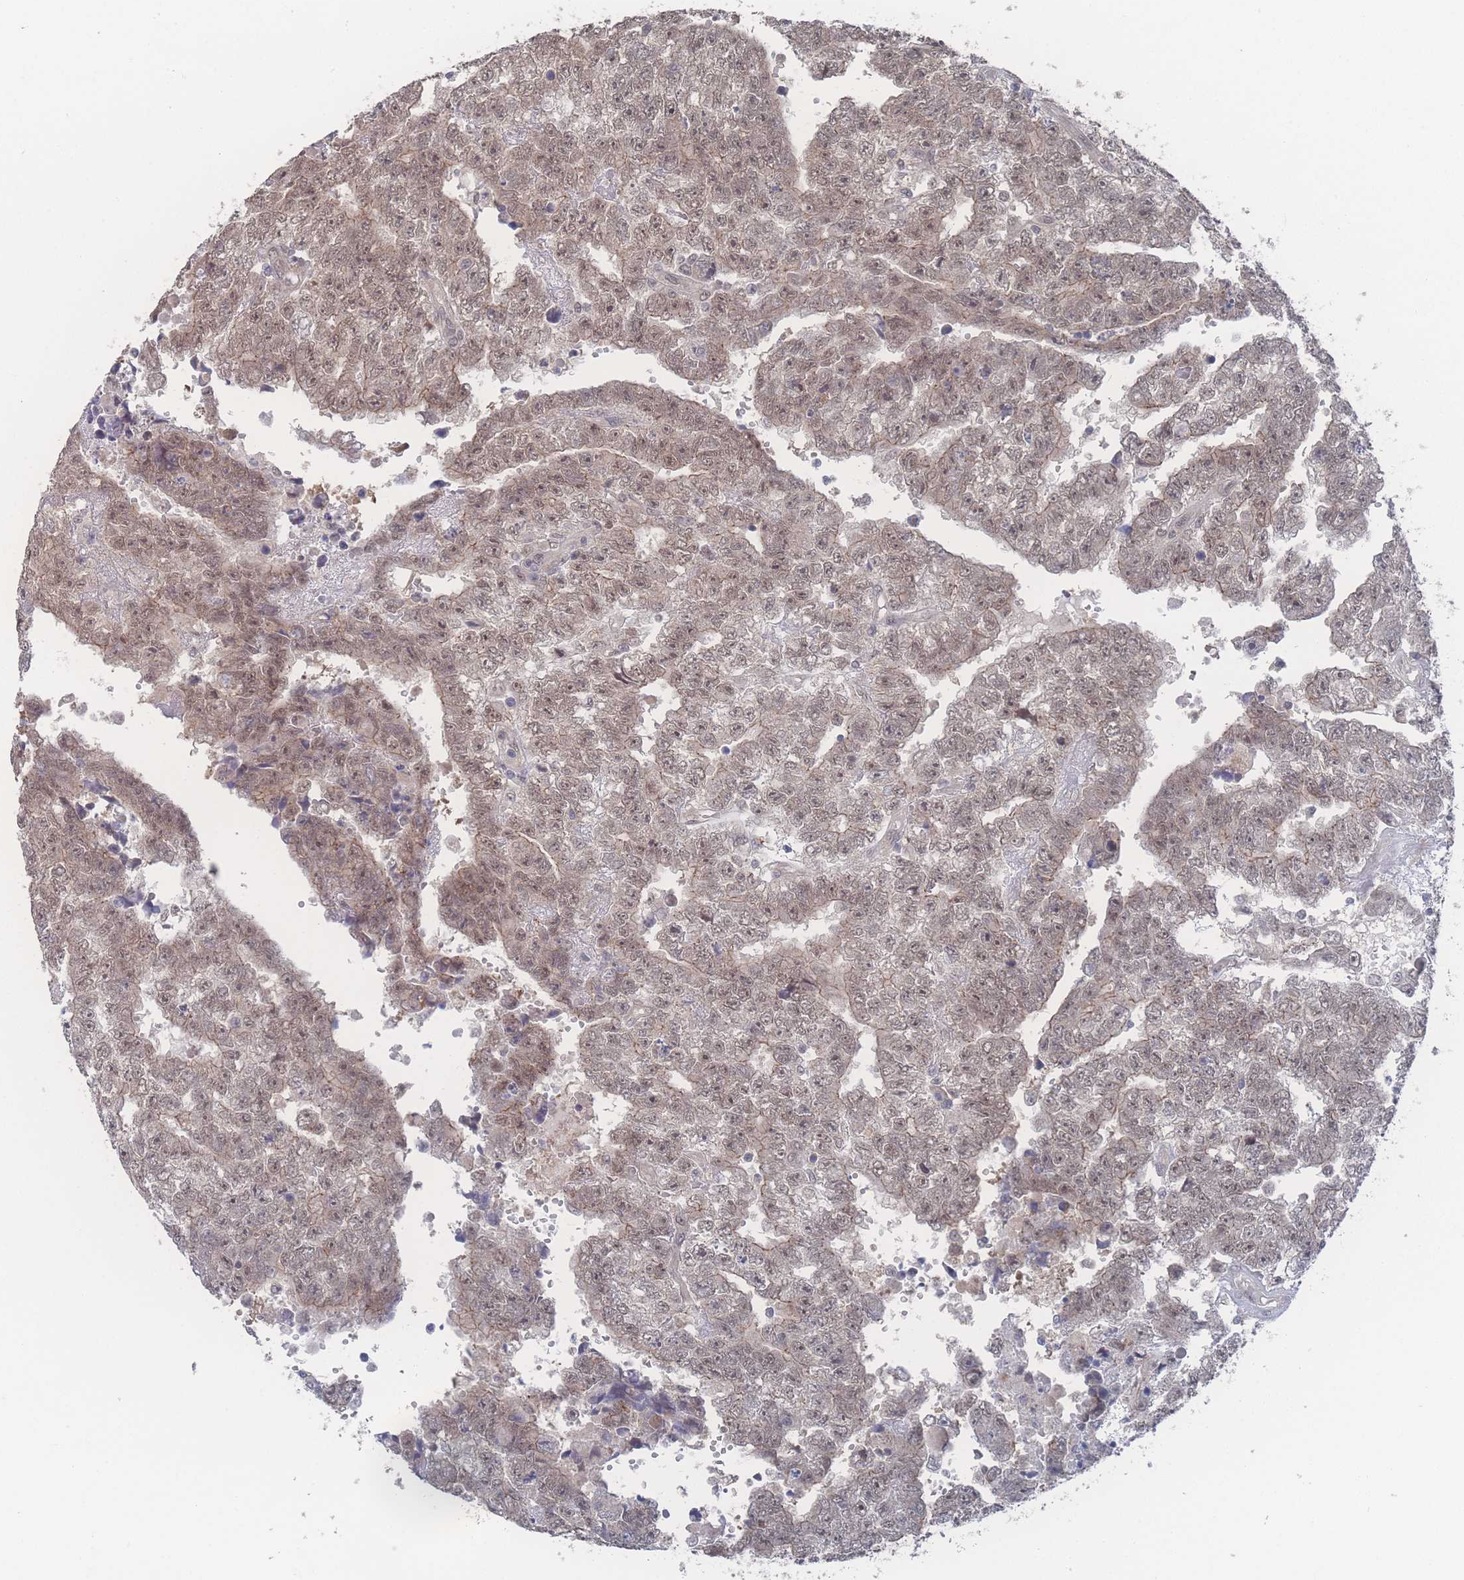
{"staining": {"intensity": "weak", "quantity": "25%-75%", "location": "cytoplasmic/membranous,nuclear"}, "tissue": "testis cancer", "cell_type": "Tumor cells", "image_type": "cancer", "snomed": [{"axis": "morphology", "description": "Carcinoma, Embryonal, NOS"}, {"axis": "topography", "description": "Testis"}], "caption": "Immunohistochemistry (IHC) micrograph of human testis embryonal carcinoma stained for a protein (brown), which displays low levels of weak cytoplasmic/membranous and nuclear positivity in about 25%-75% of tumor cells.", "gene": "NBEAL1", "patient": {"sex": "male", "age": 25}}